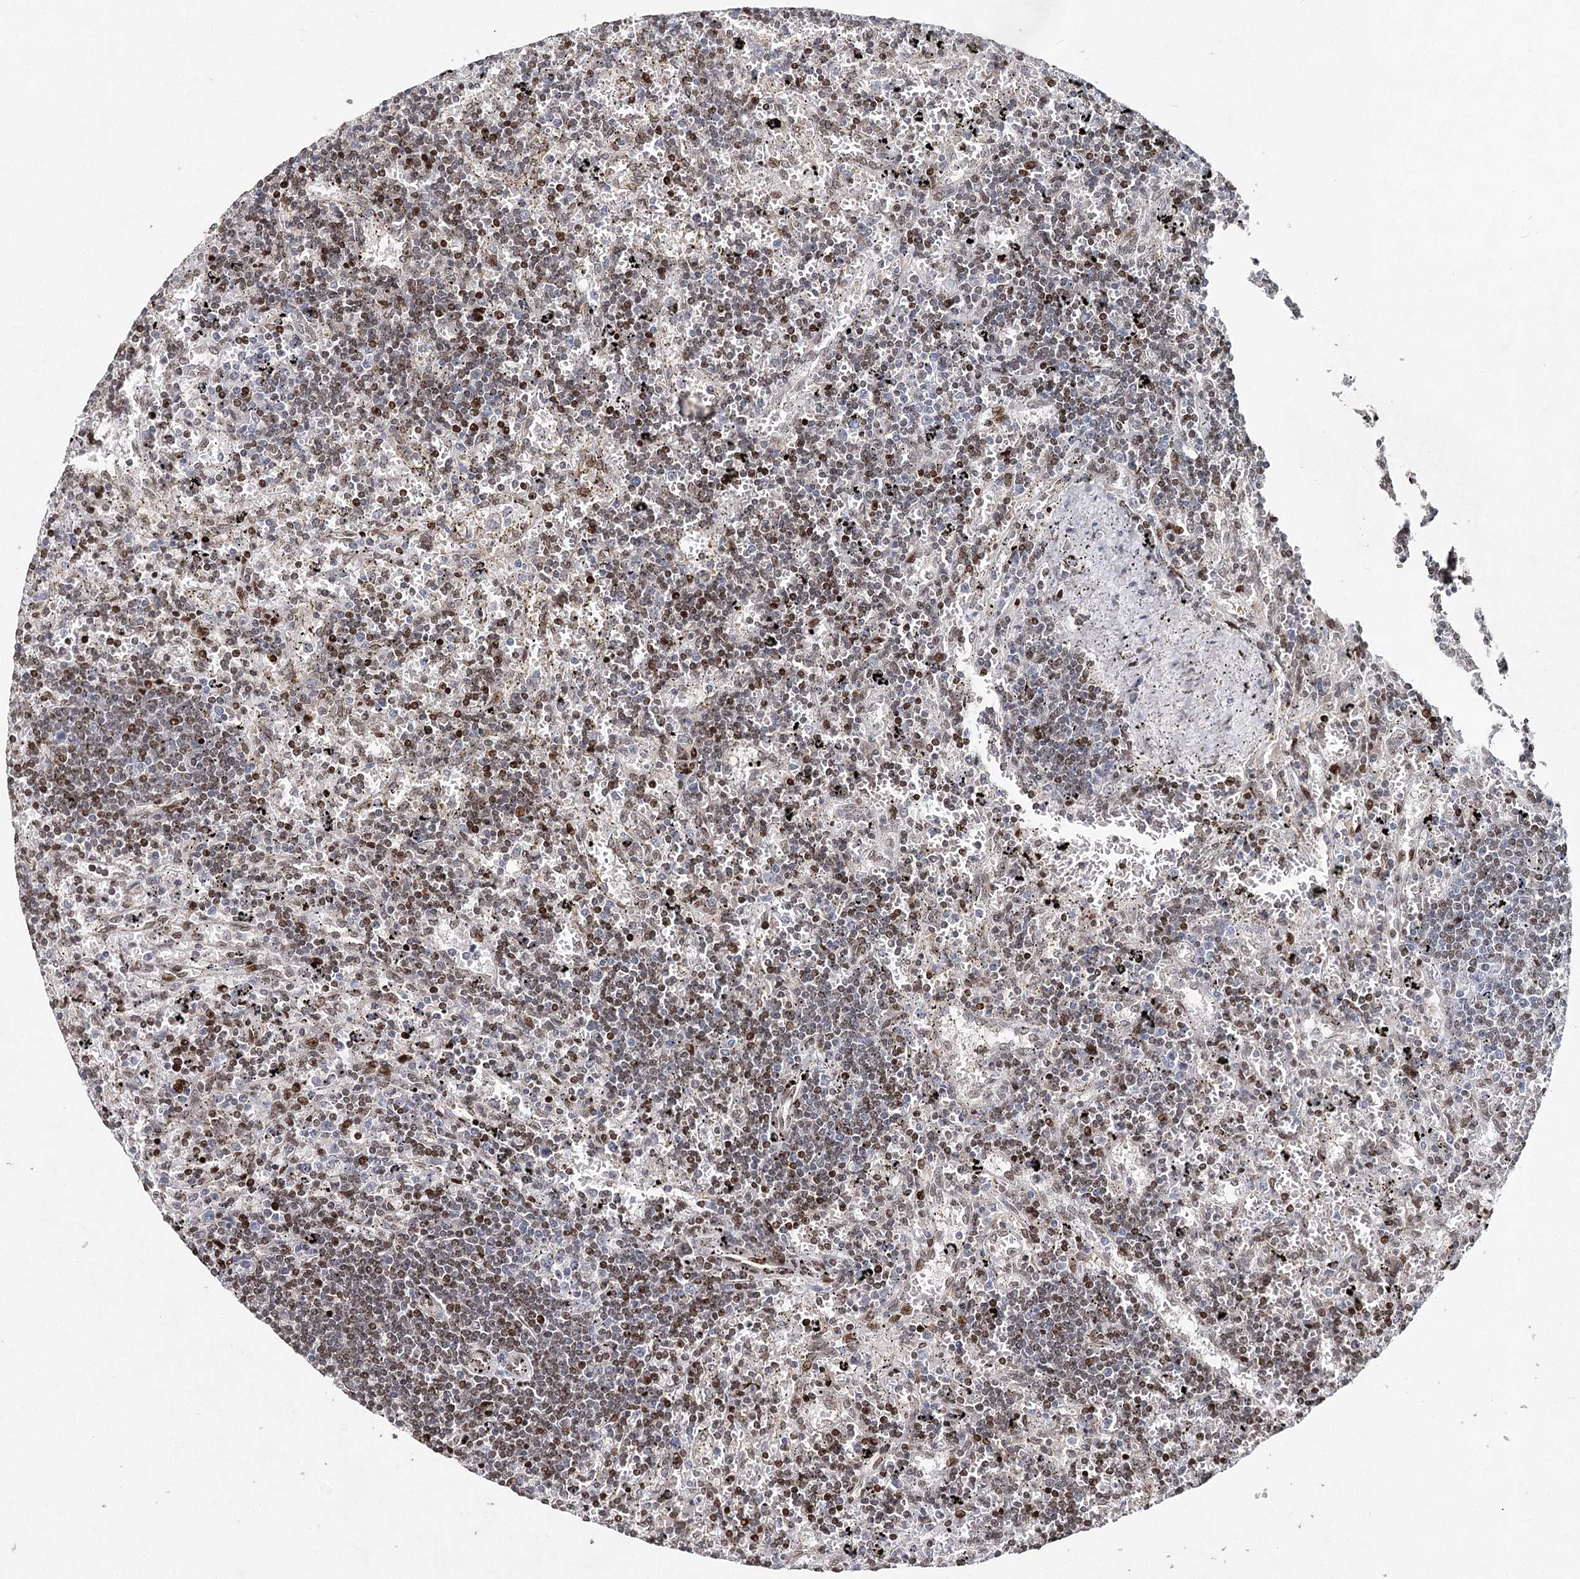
{"staining": {"intensity": "moderate", "quantity": "25%-75%", "location": "nuclear"}, "tissue": "lymphoma", "cell_type": "Tumor cells", "image_type": "cancer", "snomed": [{"axis": "morphology", "description": "Malignant lymphoma, non-Hodgkin's type, Low grade"}, {"axis": "topography", "description": "Spleen"}], "caption": "Brown immunohistochemical staining in lymphoma displays moderate nuclear expression in about 25%-75% of tumor cells. (DAB IHC with brightfield microscopy, high magnification).", "gene": "FRMD4A", "patient": {"sex": "male", "age": 76}}